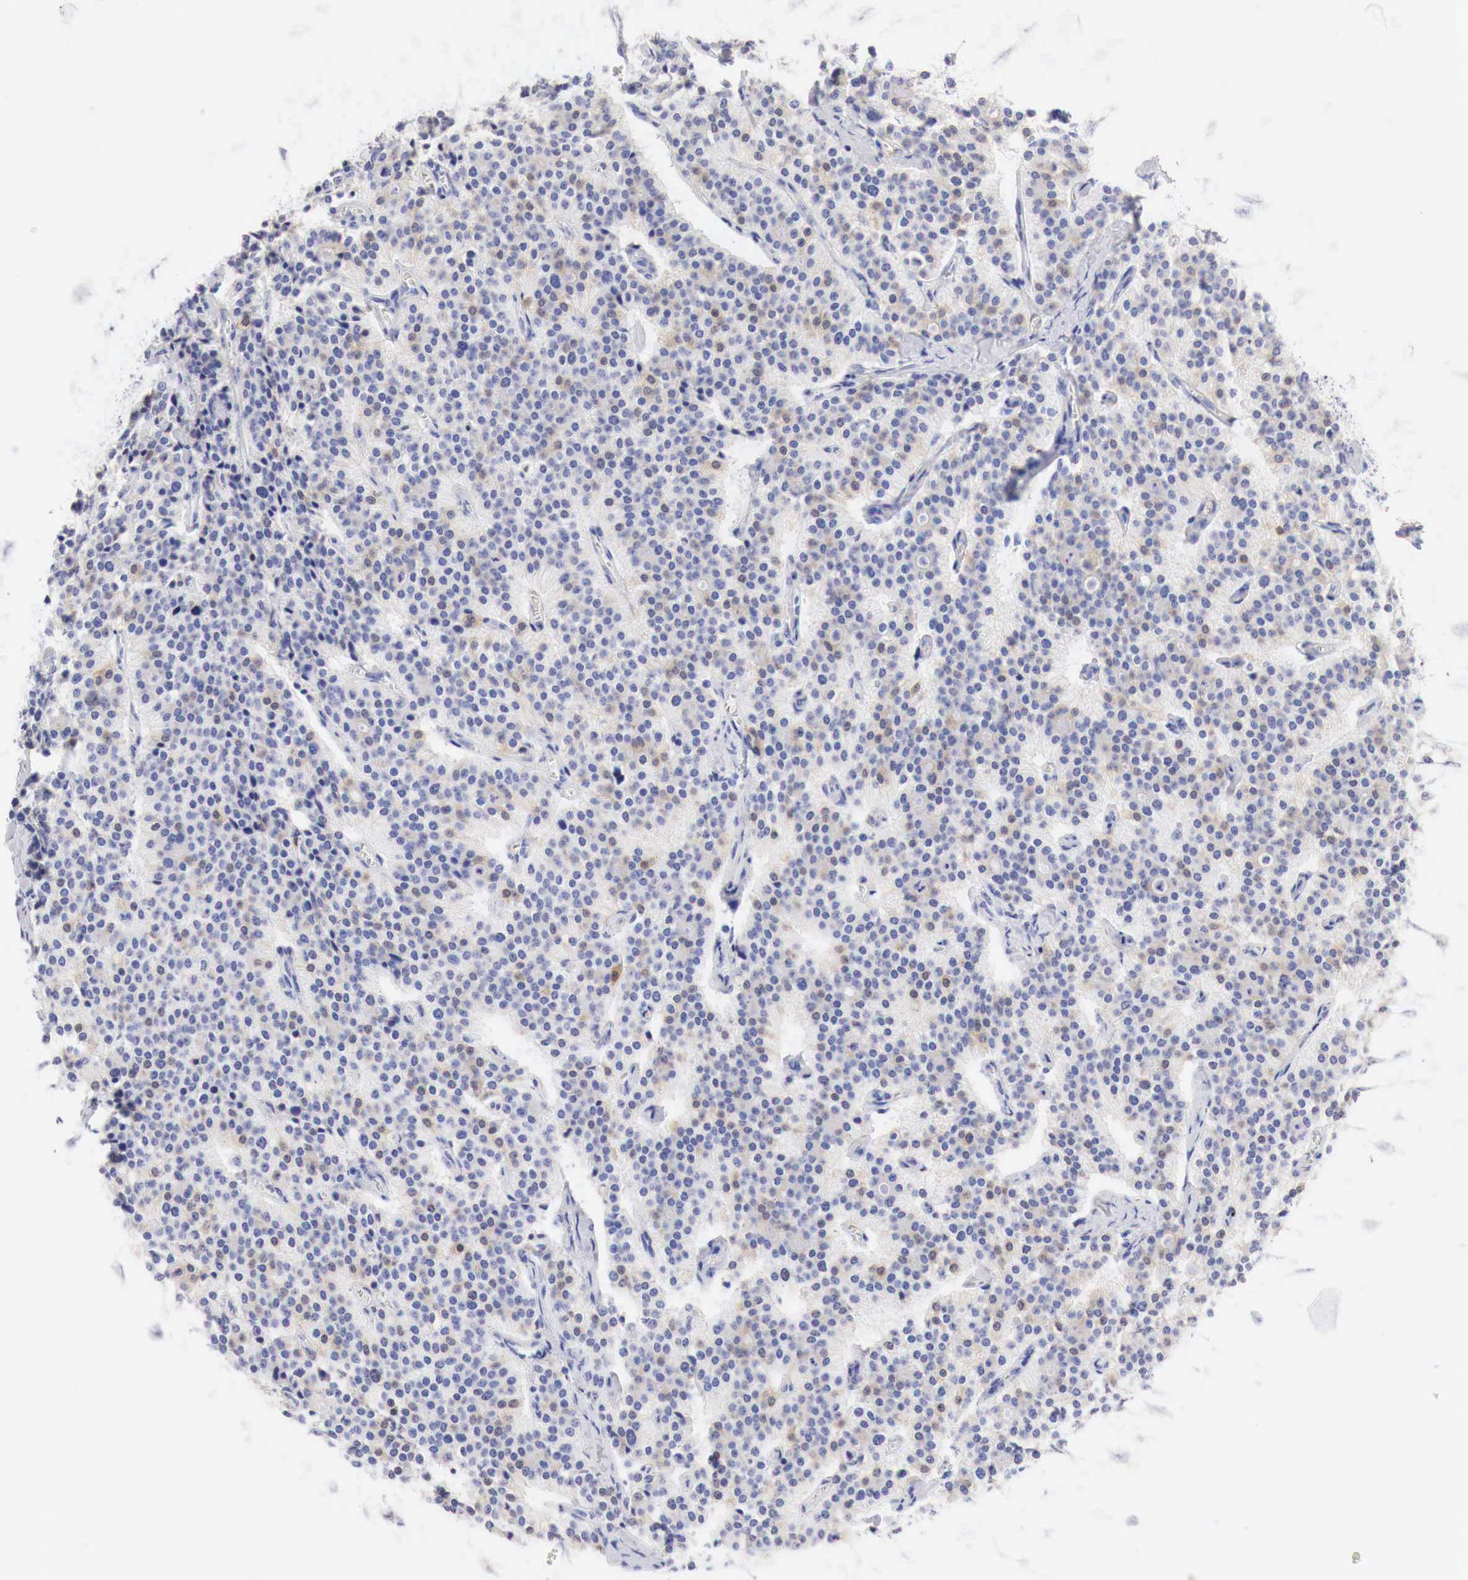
{"staining": {"intensity": "negative", "quantity": "none", "location": "none"}, "tissue": "carcinoid", "cell_type": "Tumor cells", "image_type": "cancer", "snomed": [{"axis": "morphology", "description": "Carcinoid, malignant, NOS"}, {"axis": "topography", "description": "Small intestine"}], "caption": "Tumor cells show no significant expression in malignant carcinoid. Brightfield microscopy of immunohistochemistry stained with DAB (brown) and hematoxylin (blue), captured at high magnification.", "gene": "CDKN2A", "patient": {"sex": "male", "age": 63}}